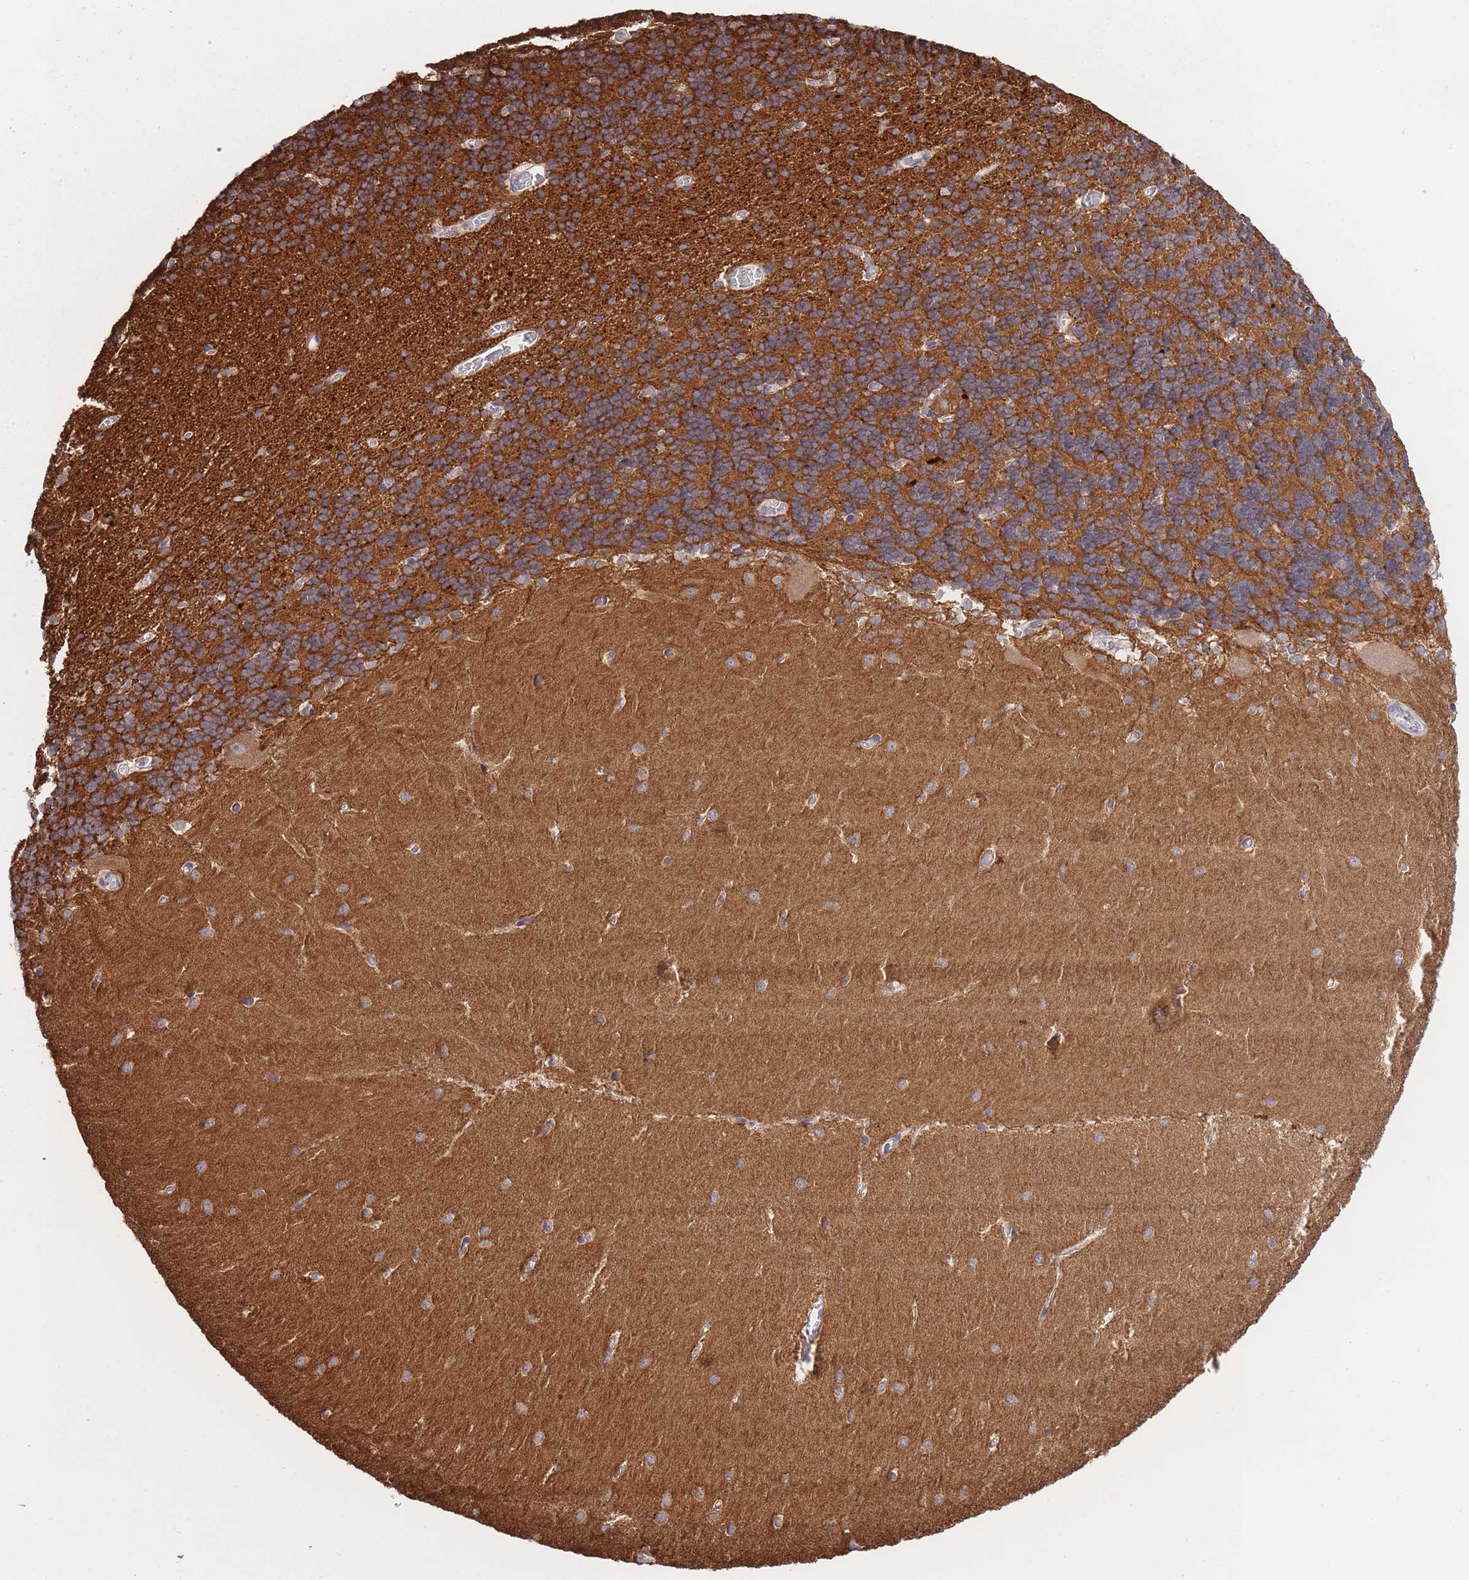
{"staining": {"intensity": "strong", "quantity": ">75%", "location": "cytoplasmic/membranous"}, "tissue": "cerebellum", "cell_type": "Cells in granular layer", "image_type": "normal", "snomed": [{"axis": "morphology", "description": "Normal tissue, NOS"}, {"axis": "topography", "description": "Cerebellum"}], "caption": "Immunohistochemical staining of normal cerebellum reveals >75% levels of strong cytoplasmic/membranous protein positivity in approximately >75% of cells in granular layer. The protein is shown in brown color, while the nuclei are stained blue.", "gene": "EXOSC8", "patient": {"sex": "male", "age": 37}}